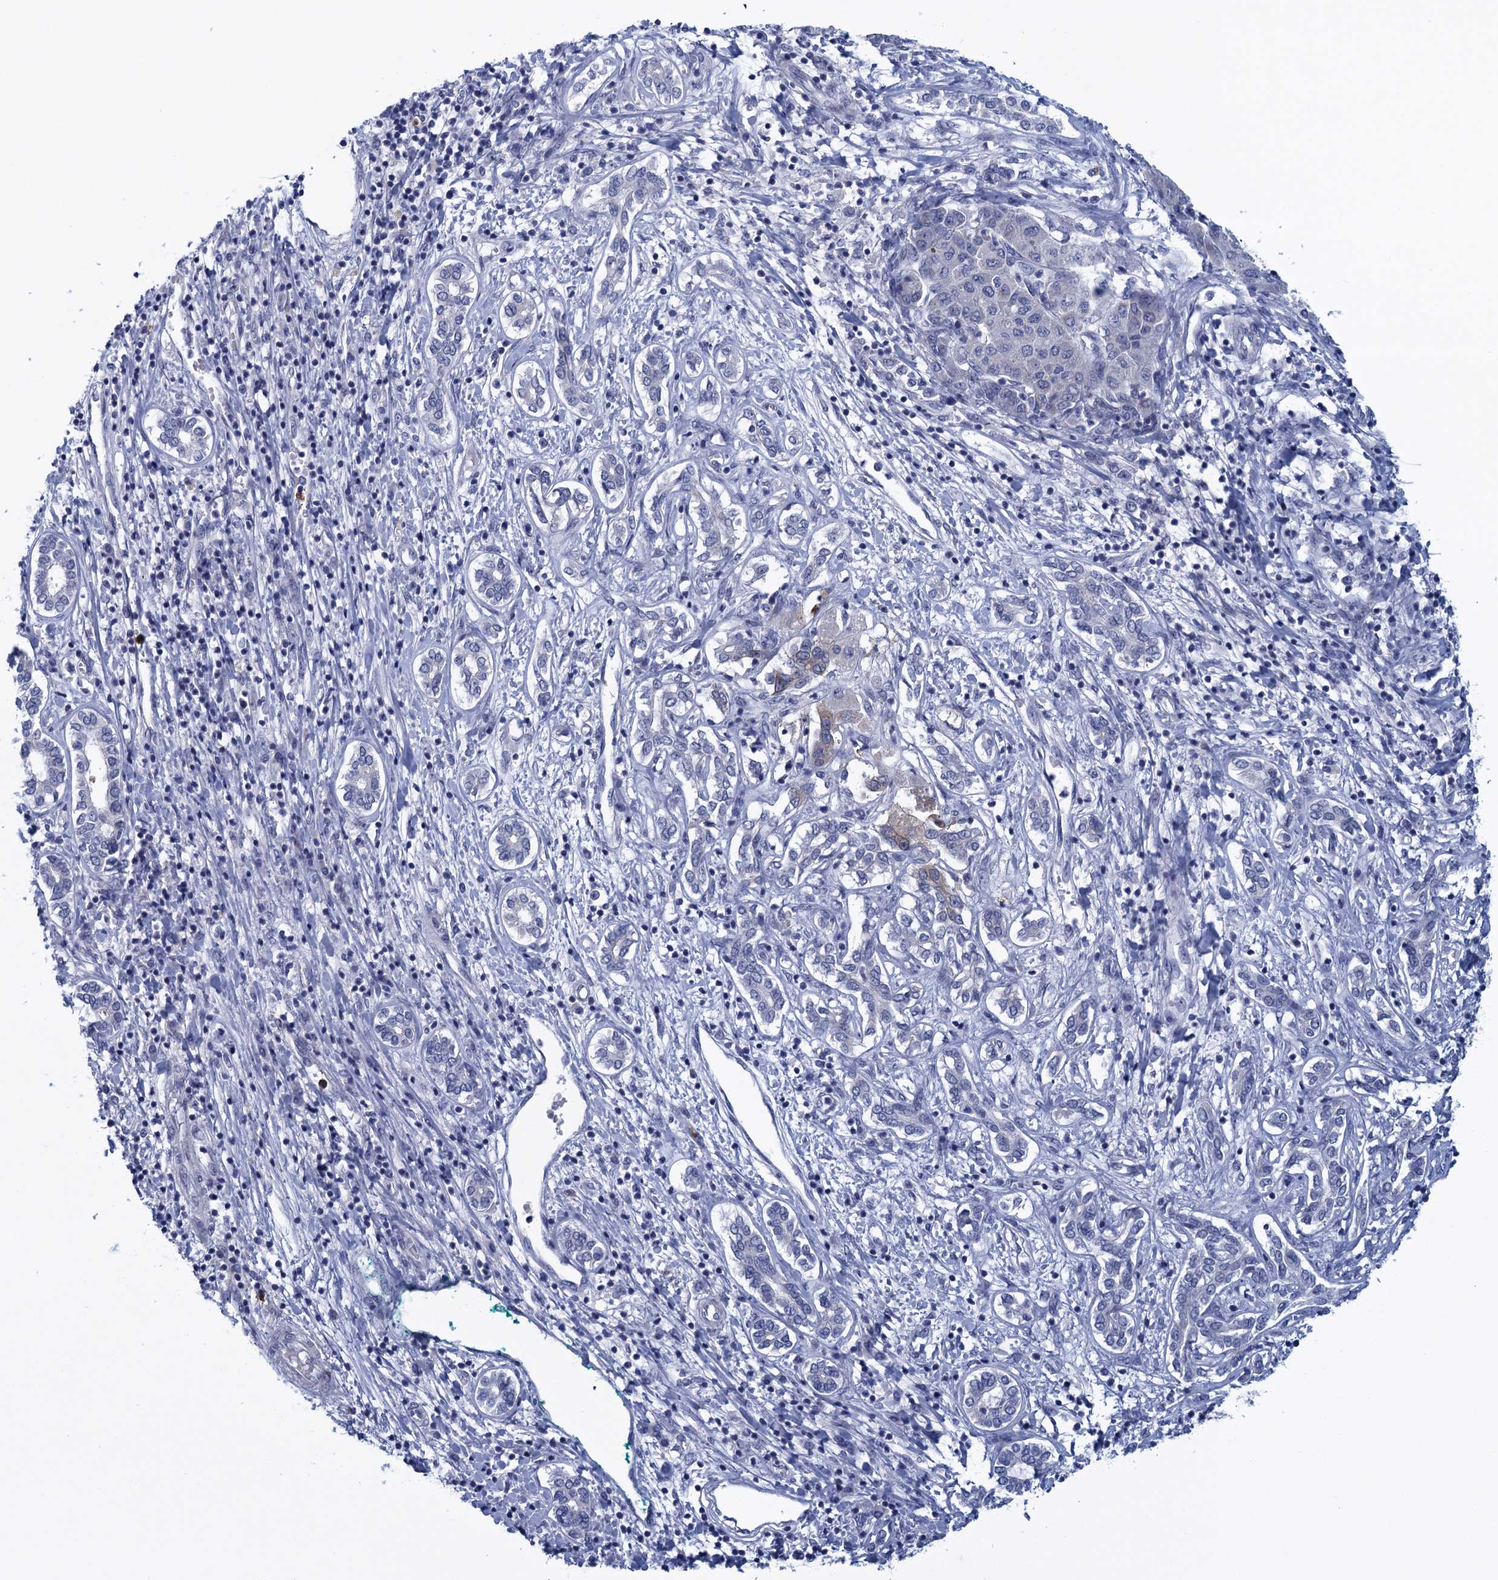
{"staining": {"intensity": "negative", "quantity": "none", "location": "none"}, "tissue": "liver cancer", "cell_type": "Tumor cells", "image_type": "cancer", "snomed": [{"axis": "morphology", "description": "Carcinoma, Hepatocellular, NOS"}, {"axis": "topography", "description": "Liver"}], "caption": "Immunohistochemical staining of human liver cancer demonstrates no significant expression in tumor cells.", "gene": "SCEL", "patient": {"sex": "male", "age": 65}}